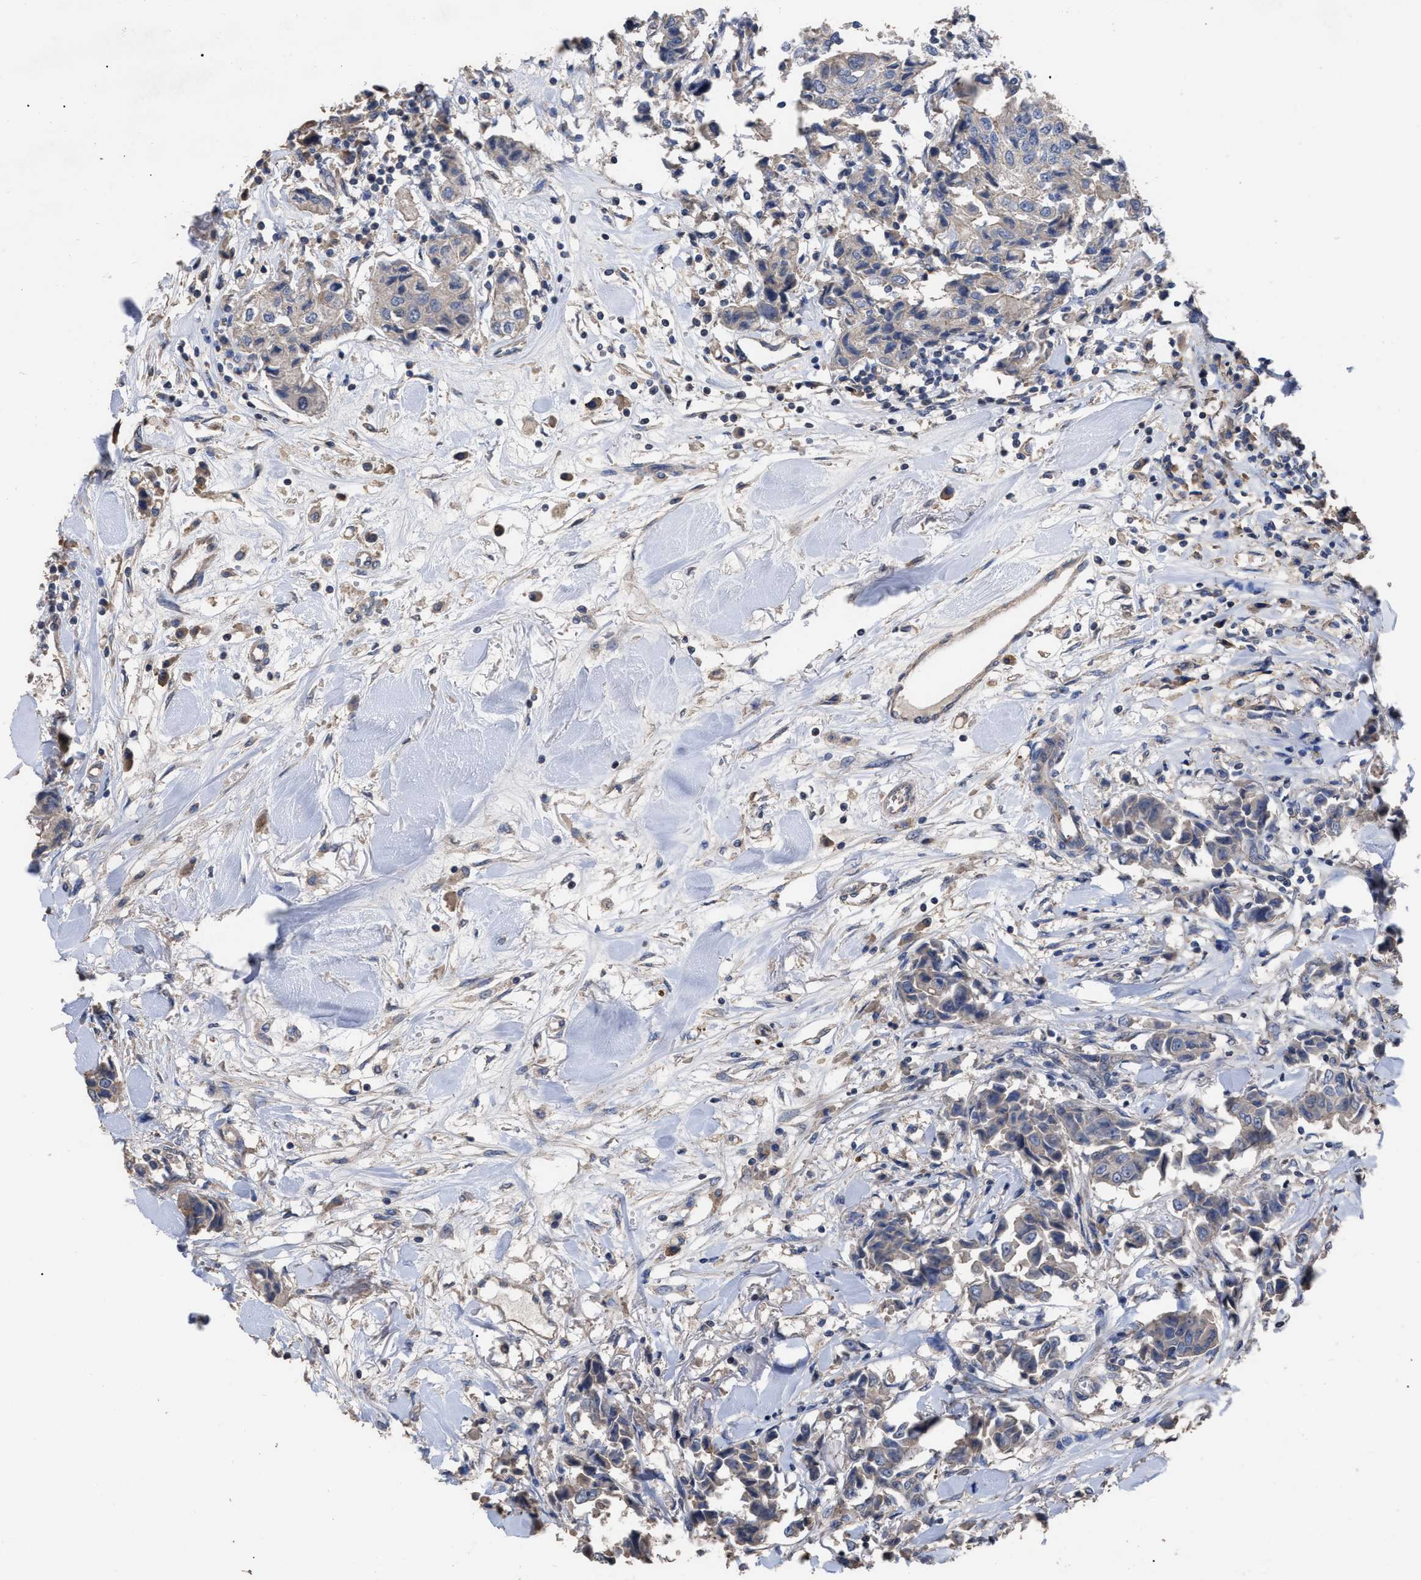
{"staining": {"intensity": "weak", "quantity": "<25%", "location": "cytoplasmic/membranous"}, "tissue": "breast cancer", "cell_type": "Tumor cells", "image_type": "cancer", "snomed": [{"axis": "morphology", "description": "Duct carcinoma"}, {"axis": "topography", "description": "Breast"}], "caption": "Breast invasive ductal carcinoma stained for a protein using IHC exhibits no expression tumor cells.", "gene": "BTN2A1", "patient": {"sex": "female", "age": 80}}